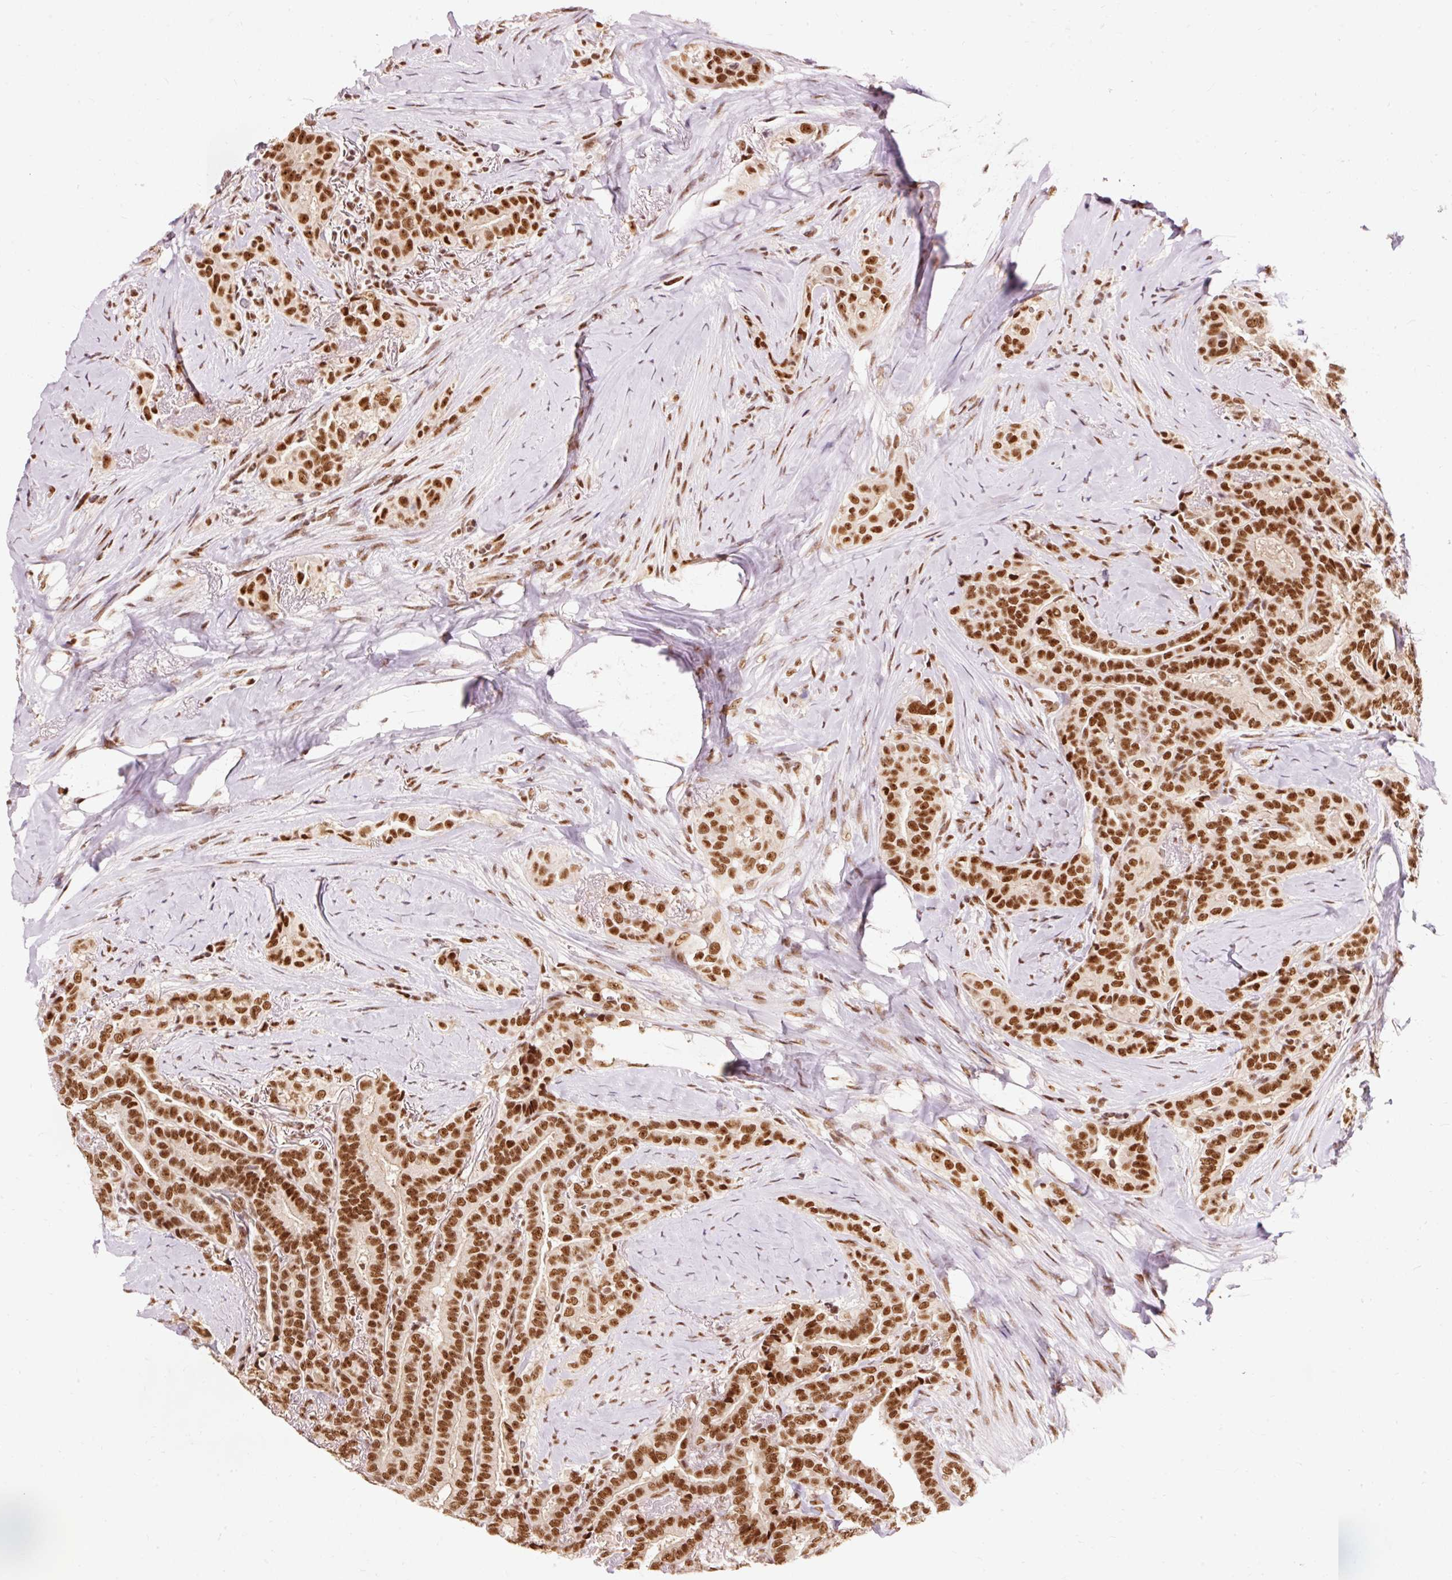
{"staining": {"intensity": "strong", "quantity": ">75%", "location": "nuclear"}, "tissue": "thyroid cancer", "cell_type": "Tumor cells", "image_type": "cancer", "snomed": [{"axis": "morphology", "description": "Papillary adenocarcinoma, NOS"}, {"axis": "topography", "description": "Thyroid gland"}], "caption": "An IHC photomicrograph of neoplastic tissue is shown. Protein staining in brown highlights strong nuclear positivity in thyroid papillary adenocarcinoma within tumor cells.", "gene": "ZBTB44", "patient": {"sex": "male", "age": 61}}